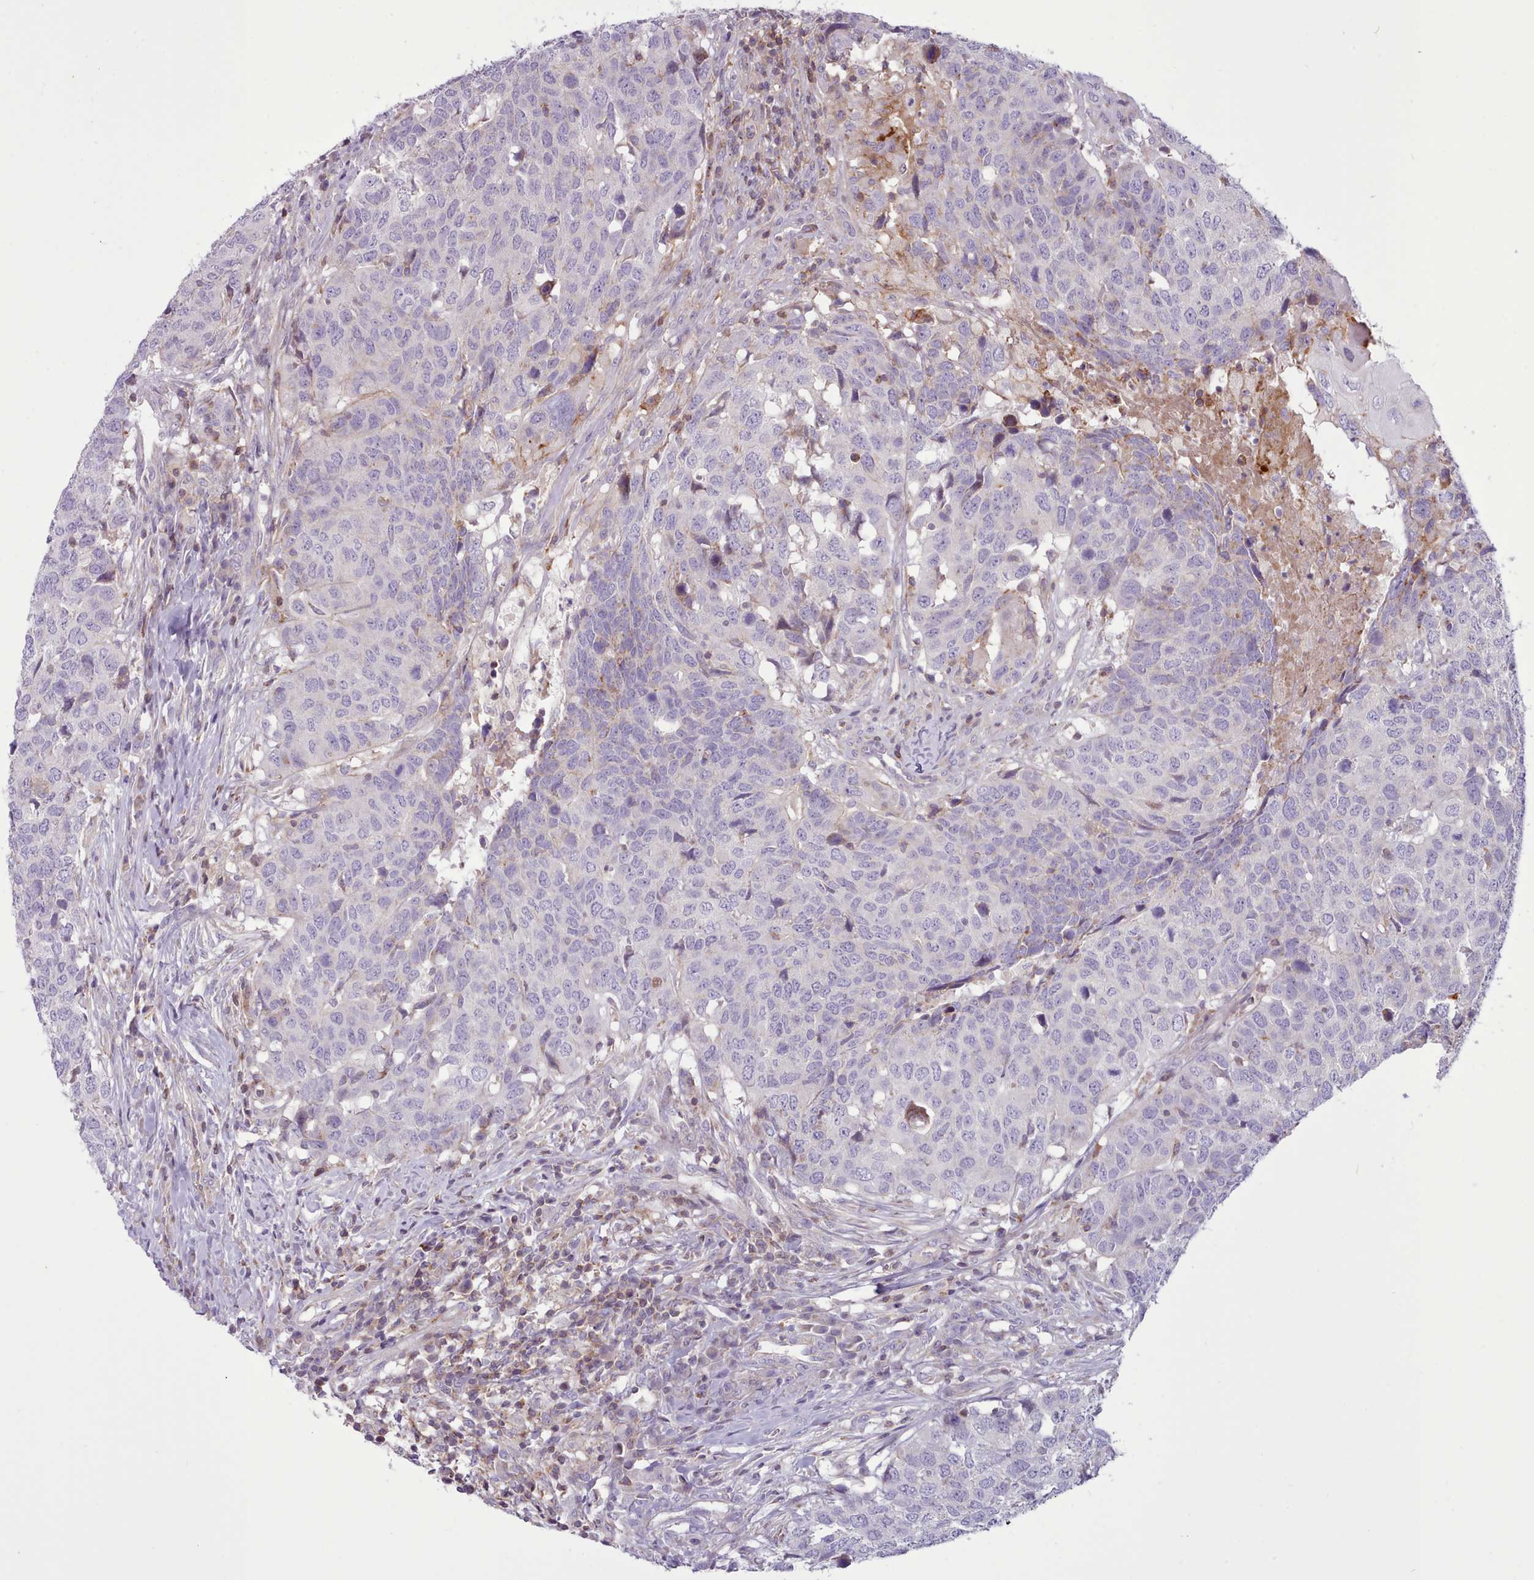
{"staining": {"intensity": "negative", "quantity": "none", "location": "none"}, "tissue": "head and neck cancer", "cell_type": "Tumor cells", "image_type": "cancer", "snomed": [{"axis": "morphology", "description": "Normal tissue, NOS"}, {"axis": "morphology", "description": "Squamous cell carcinoma, NOS"}, {"axis": "topography", "description": "Skeletal muscle"}, {"axis": "topography", "description": "Vascular tissue"}, {"axis": "topography", "description": "Peripheral nerve tissue"}, {"axis": "topography", "description": "Head-Neck"}], "caption": "Head and neck cancer (squamous cell carcinoma) was stained to show a protein in brown. There is no significant staining in tumor cells.", "gene": "TENT4B", "patient": {"sex": "male", "age": 66}}